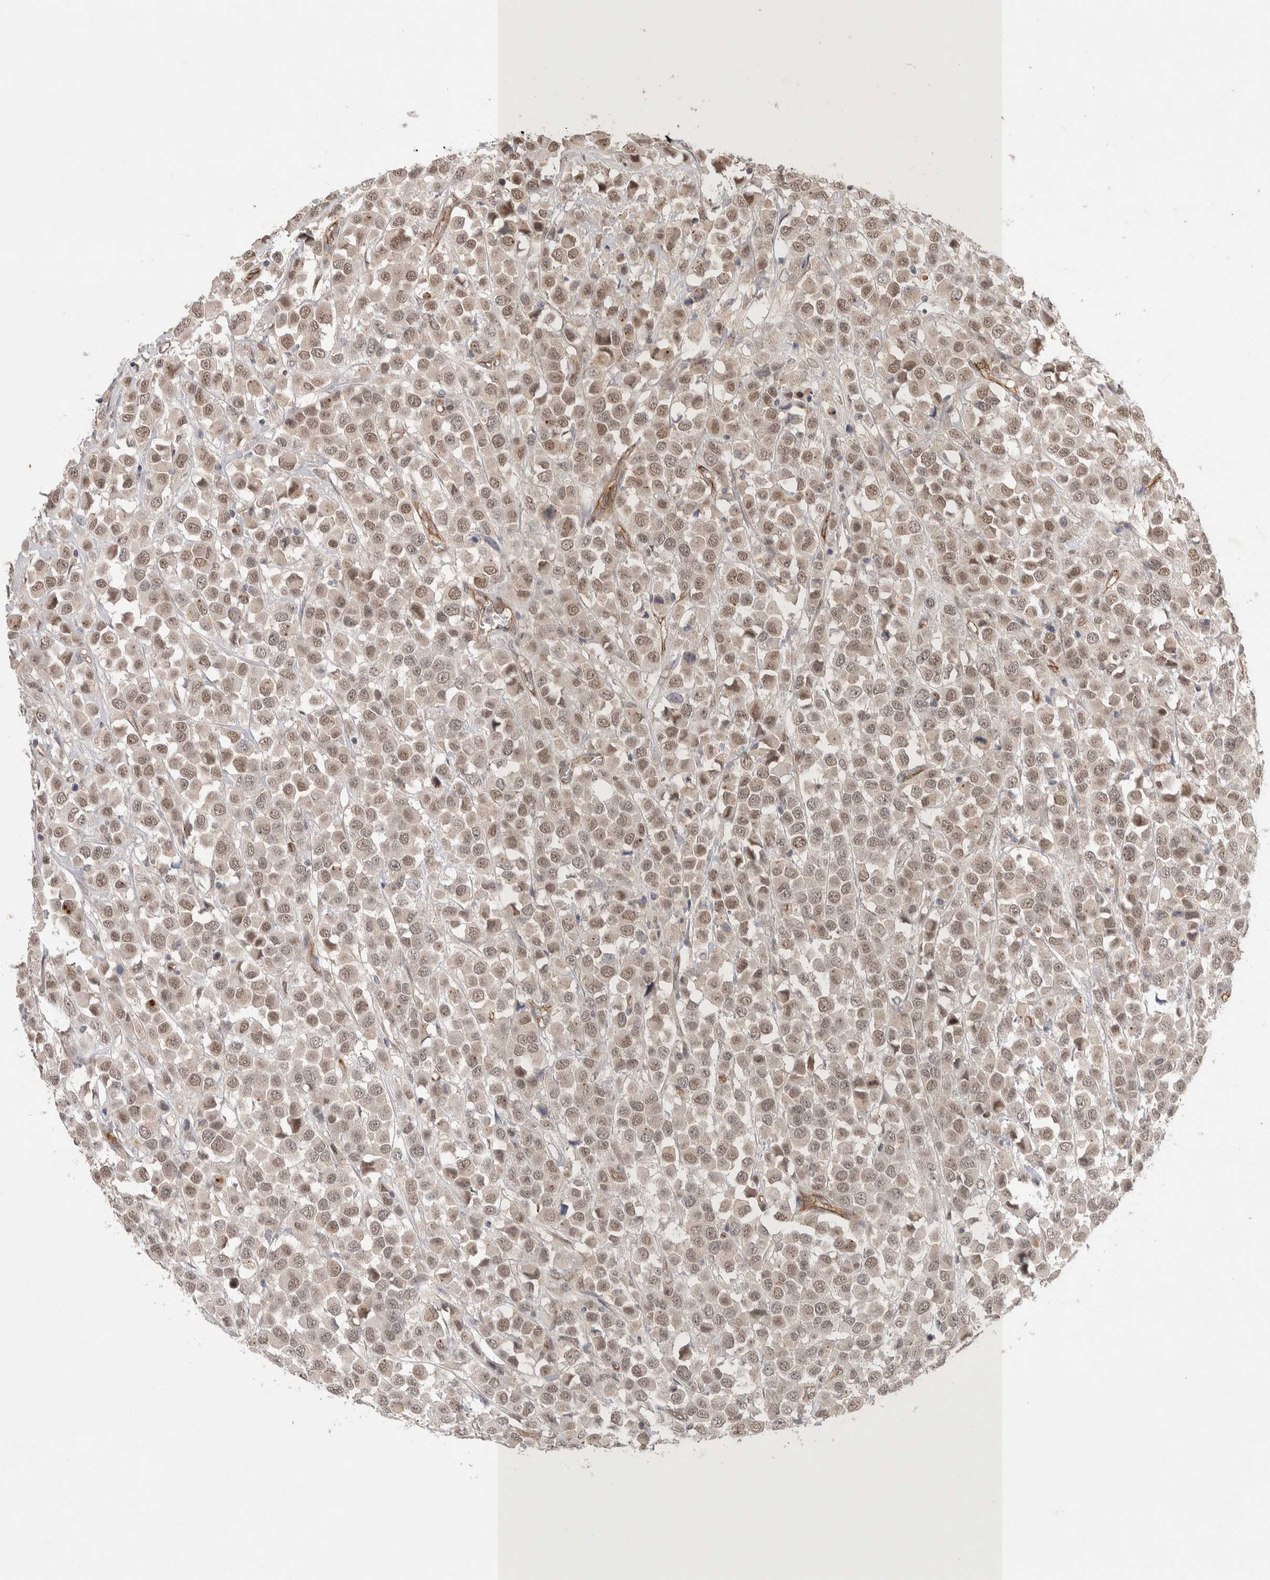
{"staining": {"intensity": "weak", "quantity": ">75%", "location": "nuclear"}, "tissue": "breast cancer", "cell_type": "Tumor cells", "image_type": "cancer", "snomed": [{"axis": "morphology", "description": "Duct carcinoma"}, {"axis": "topography", "description": "Breast"}], "caption": "This photomicrograph displays breast intraductal carcinoma stained with IHC to label a protein in brown. The nuclear of tumor cells show weak positivity for the protein. Nuclei are counter-stained blue.", "gene": "ZNF704", "patient": {"sex": "female", "age": 61}}